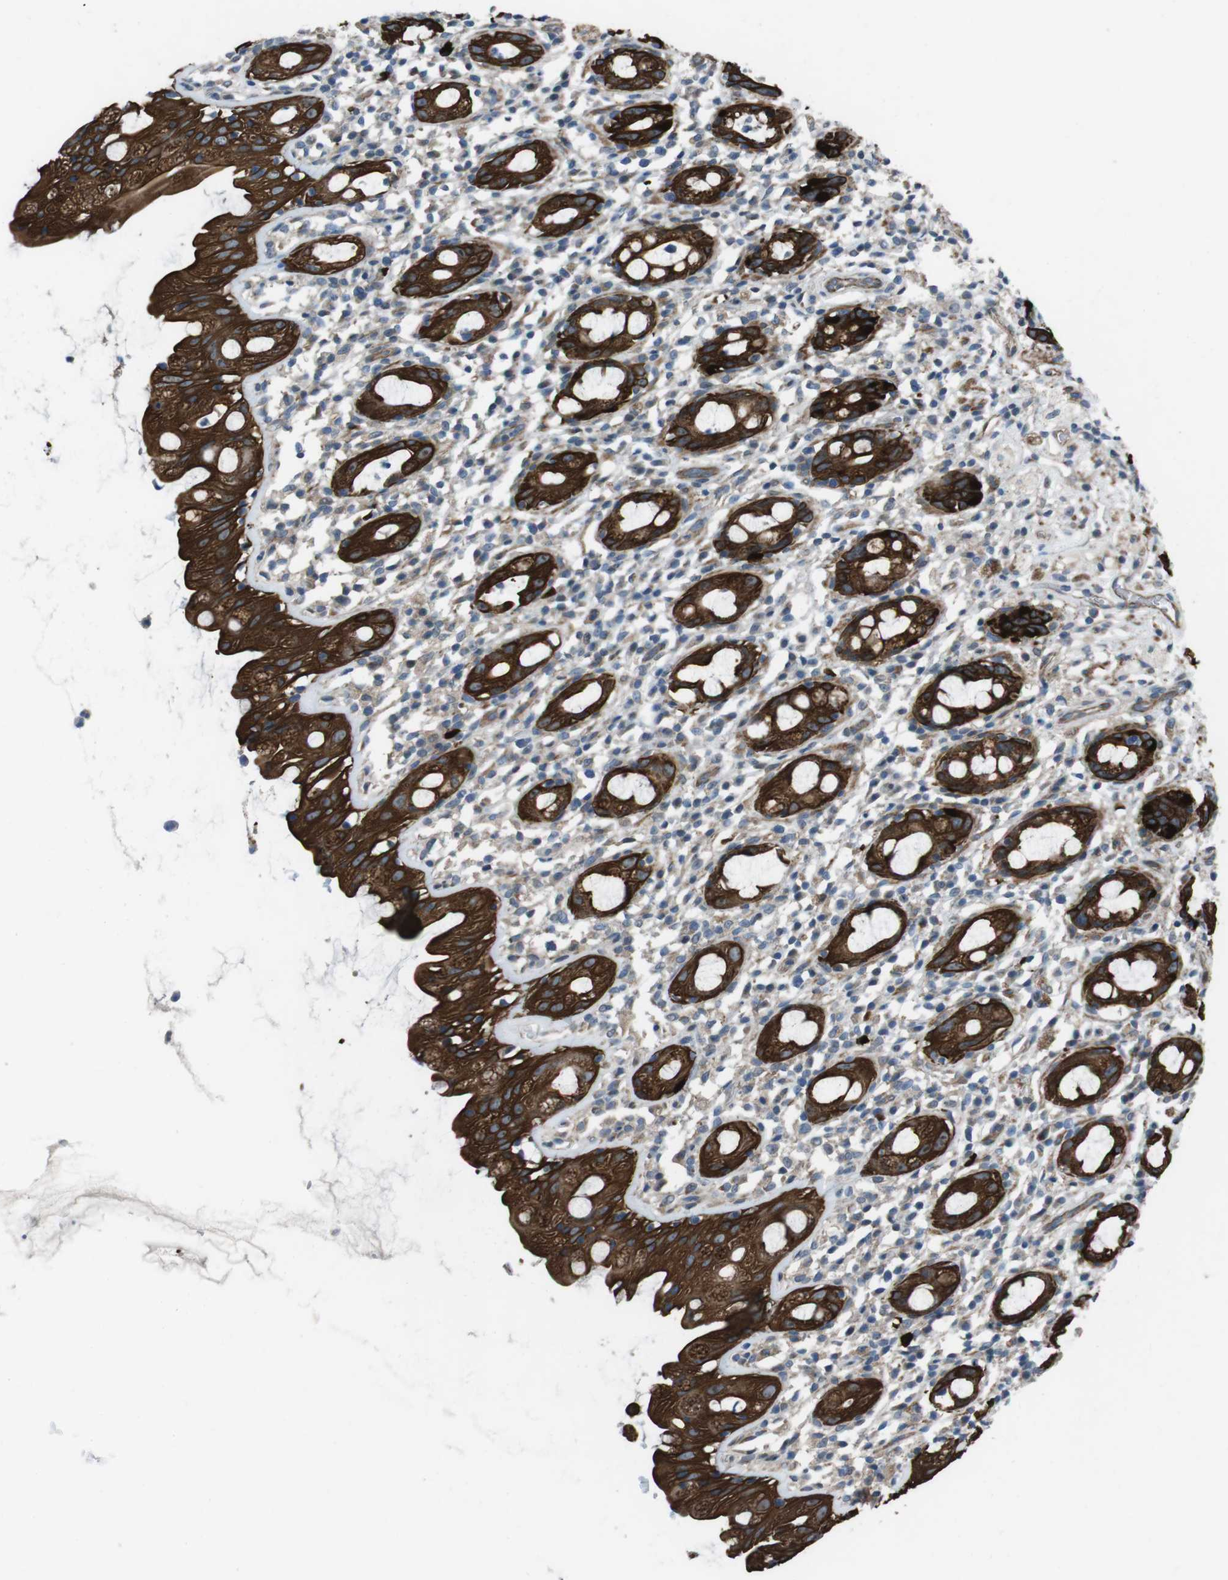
{"staining": {"intensity": "strong", "quantity": ">75%", "location": "cytoplasmic/membranous"}, "tissue": "rectum", "cell_type": "Glandular cells", "image_type": "normal", "snomed": [{"axis": "morphology", "description": "Normal tissue, NOS"}, {"axis": "topography", "description": "Rectum"}], "caption": "Immunohistochemical staining of unremarkable human rectum exhibits >75% levels of strong cytoplasmic/membranous protein positivity in about >75% of glandular cells. Using DAB (3,3'-diaminobenzidine) (brown) and hematoxylin (blue) stains, captured at high magnification using brightfield microscopy.", "gene": "FAM174B", "patient": {"sex": "male", "age": 44}}